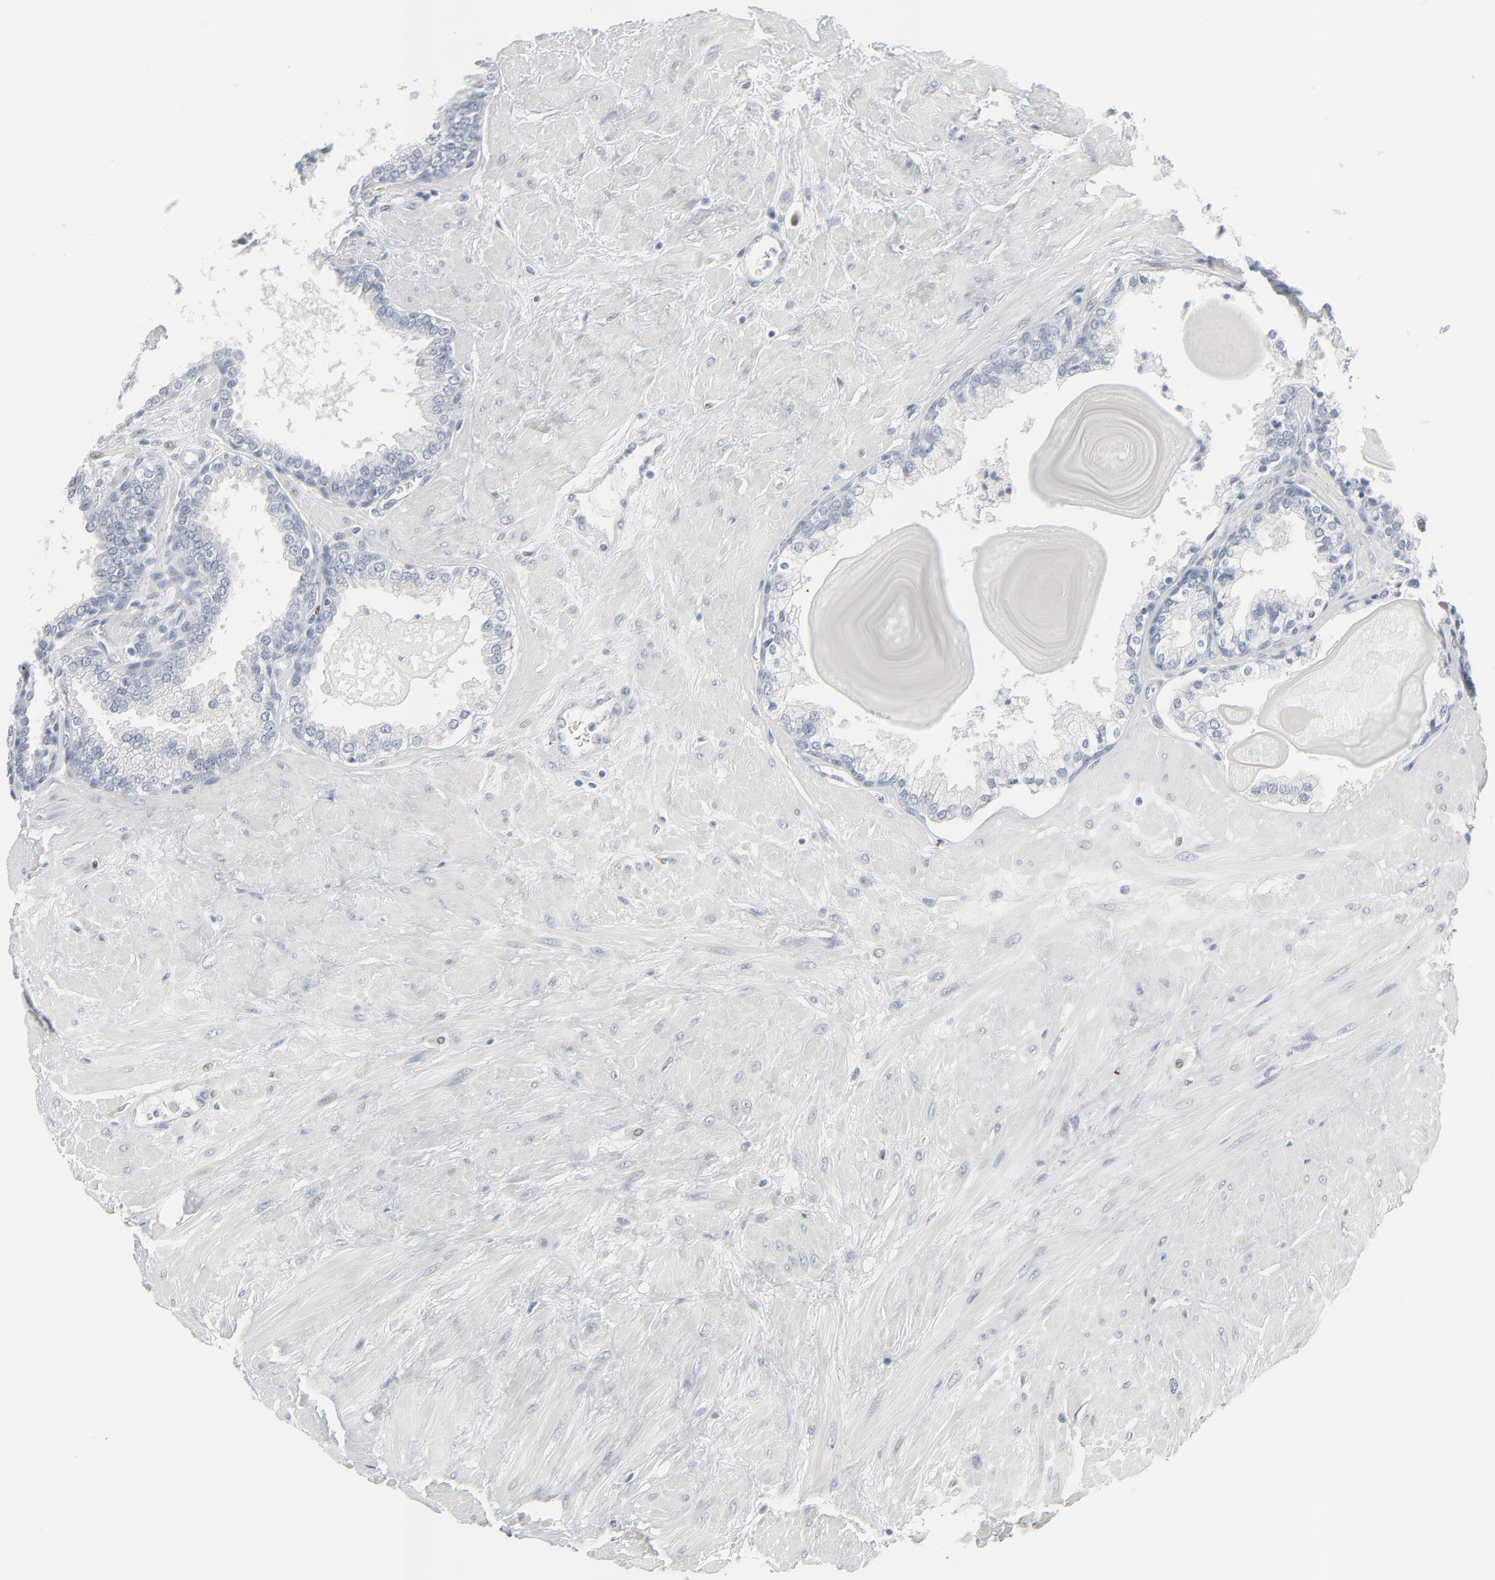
{"staining": {"intensity": "negative", "quantity": "none", "location": "none"}, "tissue": "prostate", "cell_type": "Glandular cells", "image_type": "normal", "snomed": [{"axis": "morphology", "description": "Normal tissue, NOS"}, {"axis": "topography", "description": "Prostate"}], "caption": "A photomicrograph of prostate stained for a protein shows no brown staining in glandular cells.", "gene": "MITF", "patient": {"sex": "male", "age": 51}}